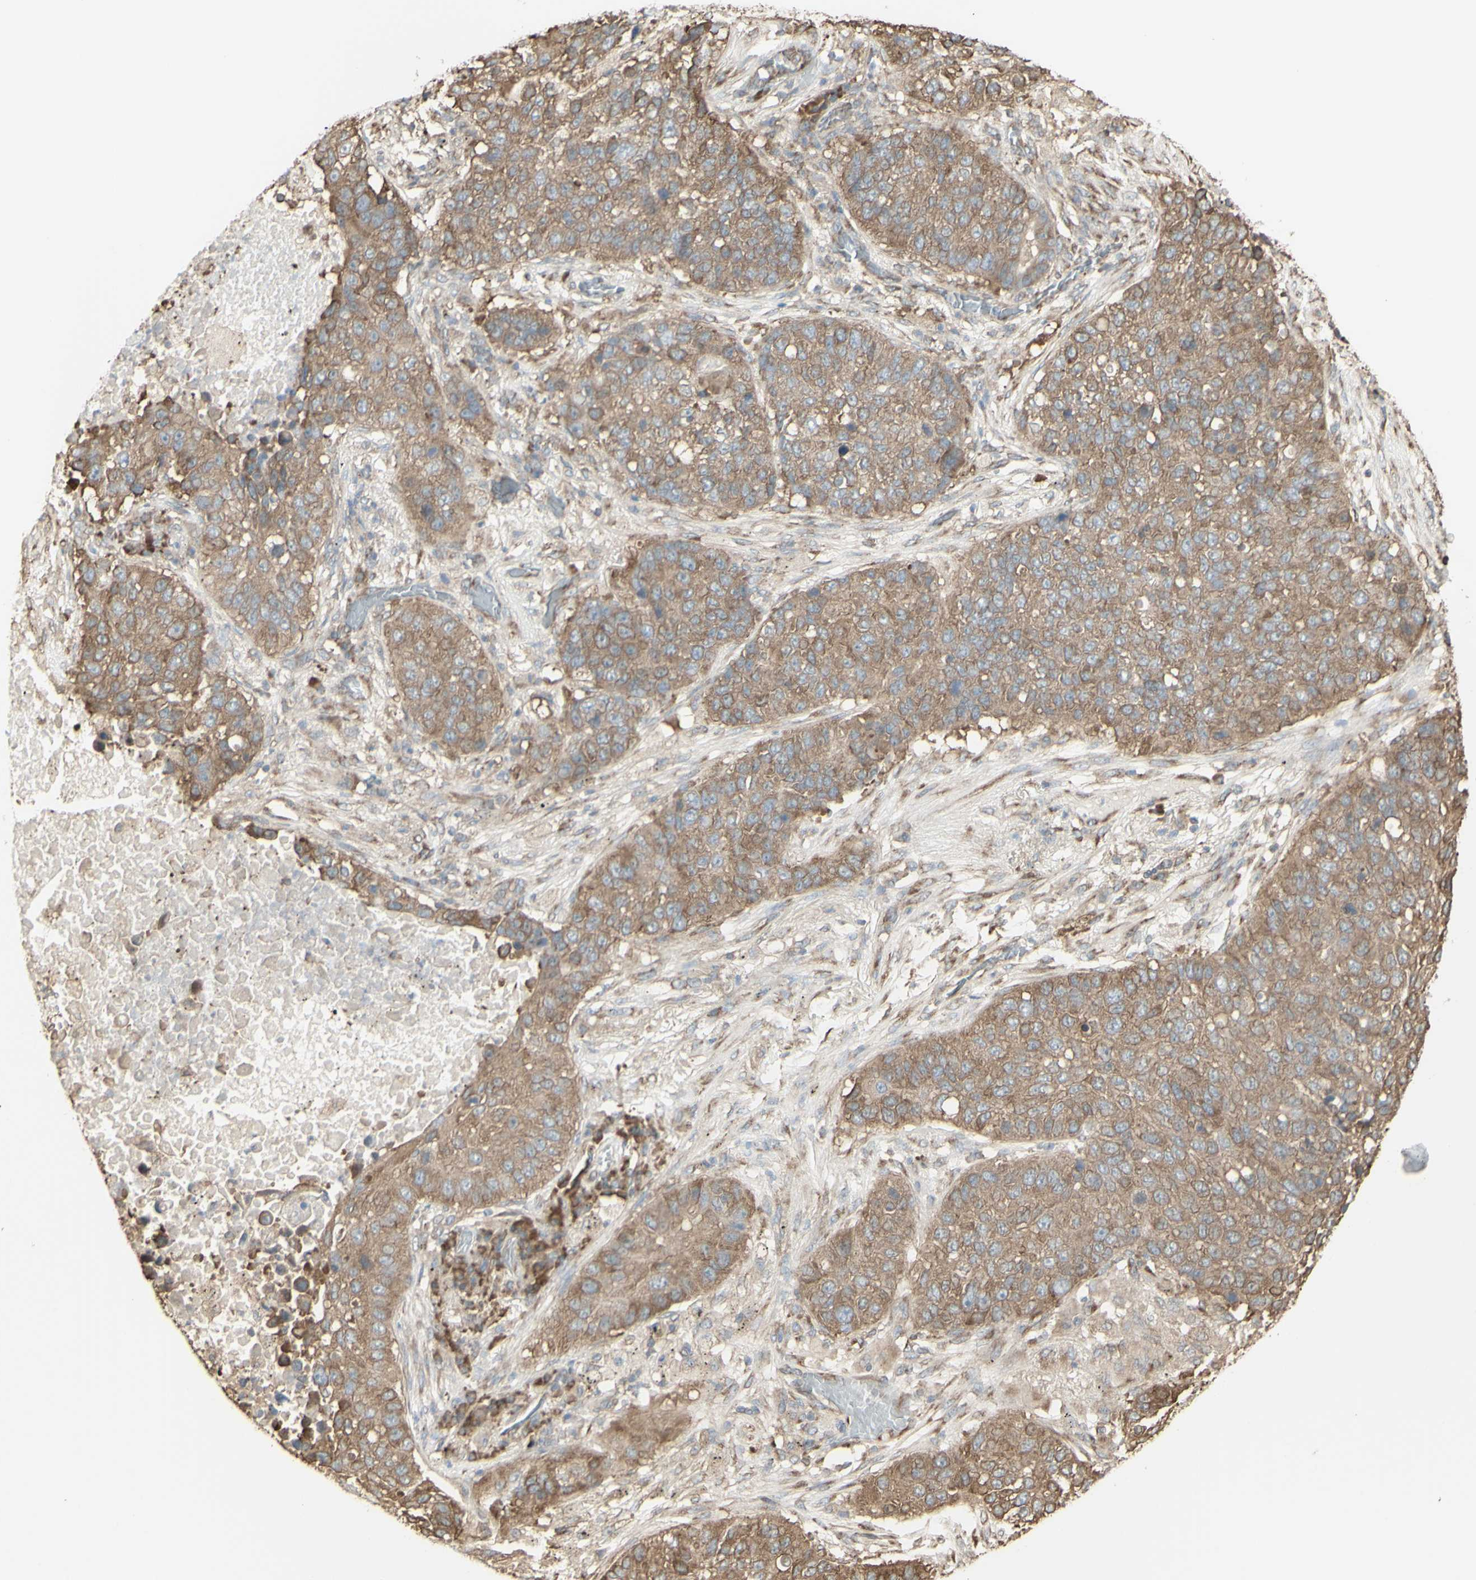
{"staining": {"intensity": "weak", "quantity": ">75%", "location": "cytoplasmic/membranous"}, "tissue": "lung cancer", "cell_type": "Tumor cells", "image_type": "cancer", "snomed": [{"axis": "morphology", "description": "Squamous cell carcinoma, NOS"}, {"axis": "topography", "description": "Lung"}], "caption": "The image exhibits immunohistochemical staining of lung cancer. There is weak cytoplasmic/membranous positivity is identified in about >75% of tumor cells. (Stains: DAB in brown, nuclei in blue, Microscopy: brightfield microscopy at high magnification).", "gene": "EEF1B2", "patient": {"sex": "male", "age": 57}}